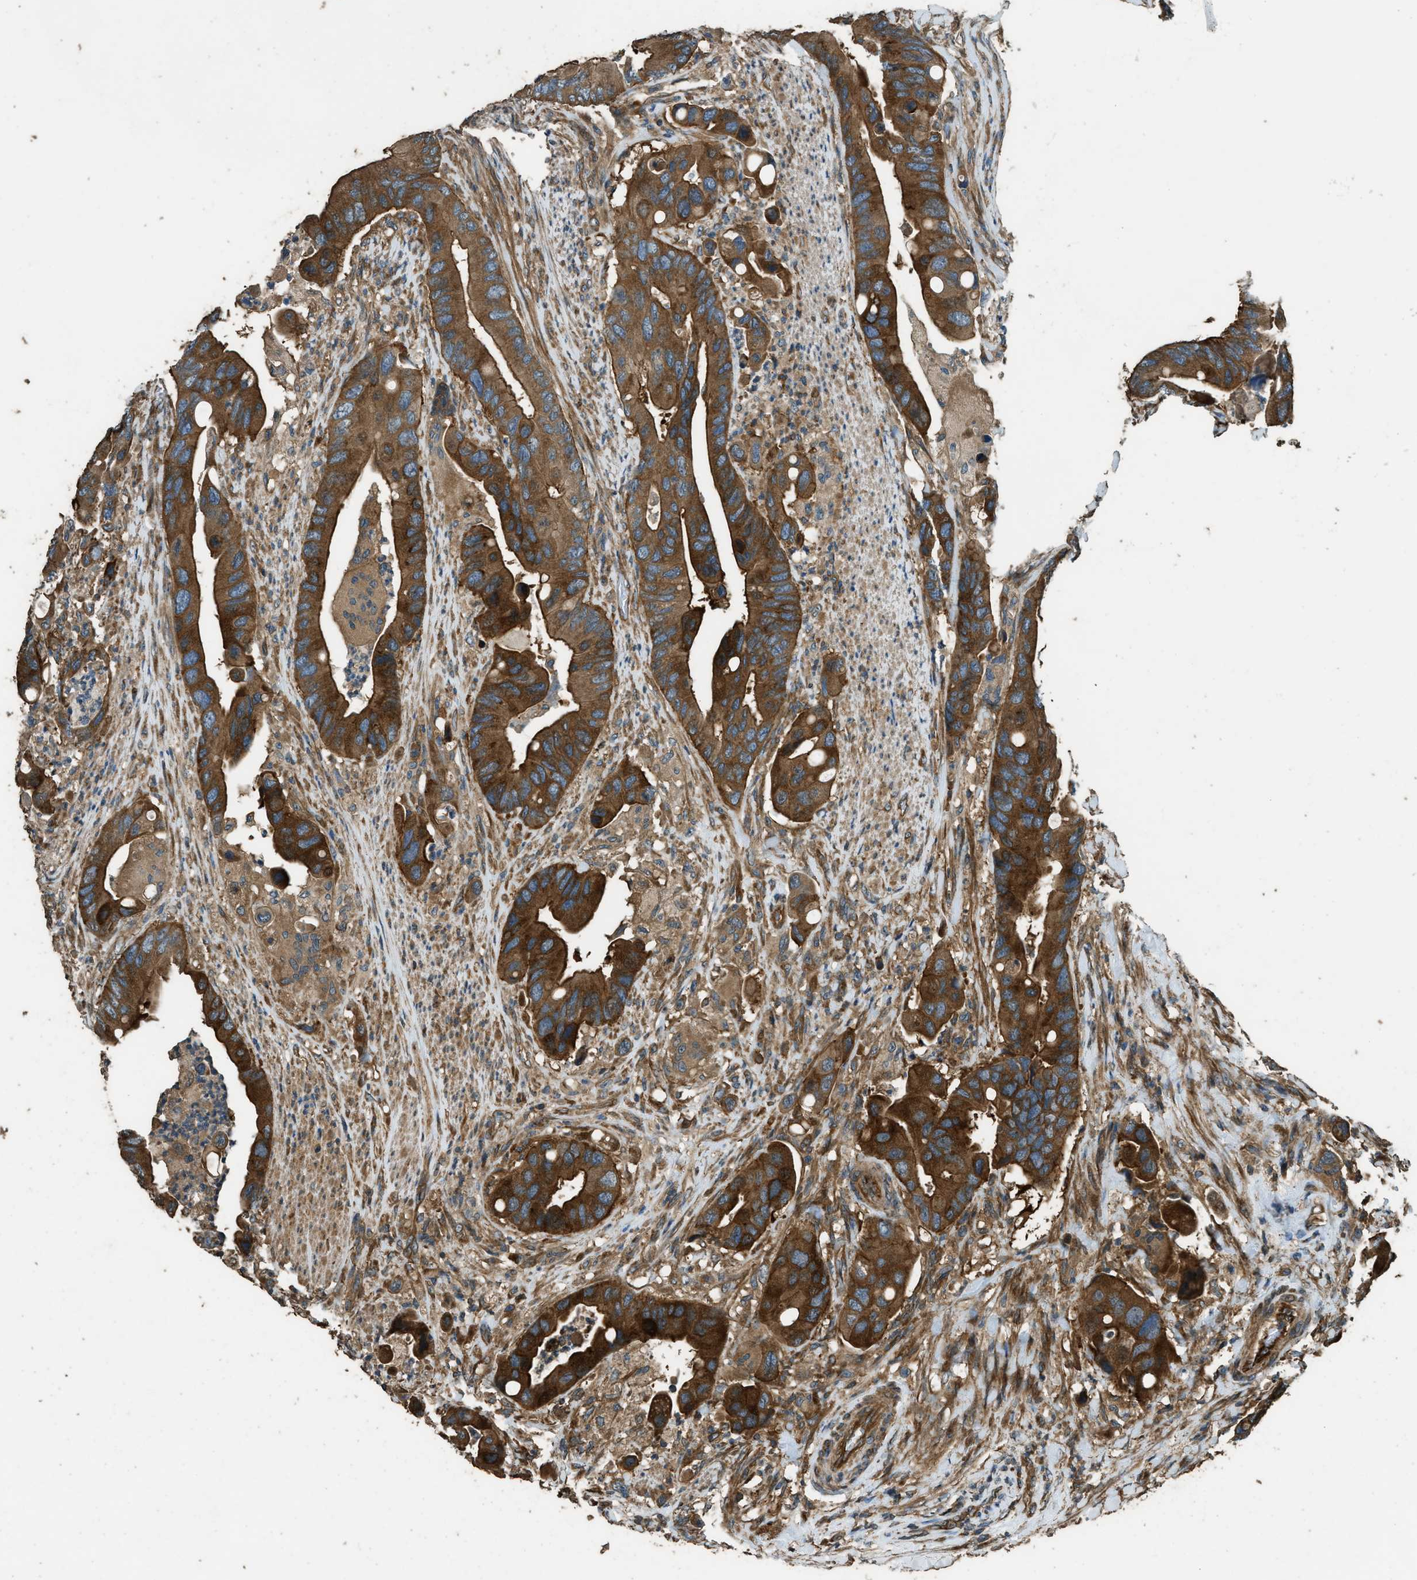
{"staining": {"intensity": "strong", "quantity": ">75%", "location": "cytoplasmic/membranous"}, "tissue": "colorectal cancer", "cell_type": "Tumor cells", "image_type": "cancer", "snomed": [{"axis": "morphology", "description": "Adenocarcinoma, NOS"}, {"axis": "topography", "description": "Rectum"}], "caption": "The photomicrograph demonstrates staining of colorectal adenocarcinoma, revealing strong cytoplasmic/membranous protein expression (brown color) within tumor cells.", "gene": "MARS1", "patient": {"sex": "female", "age": 57}}